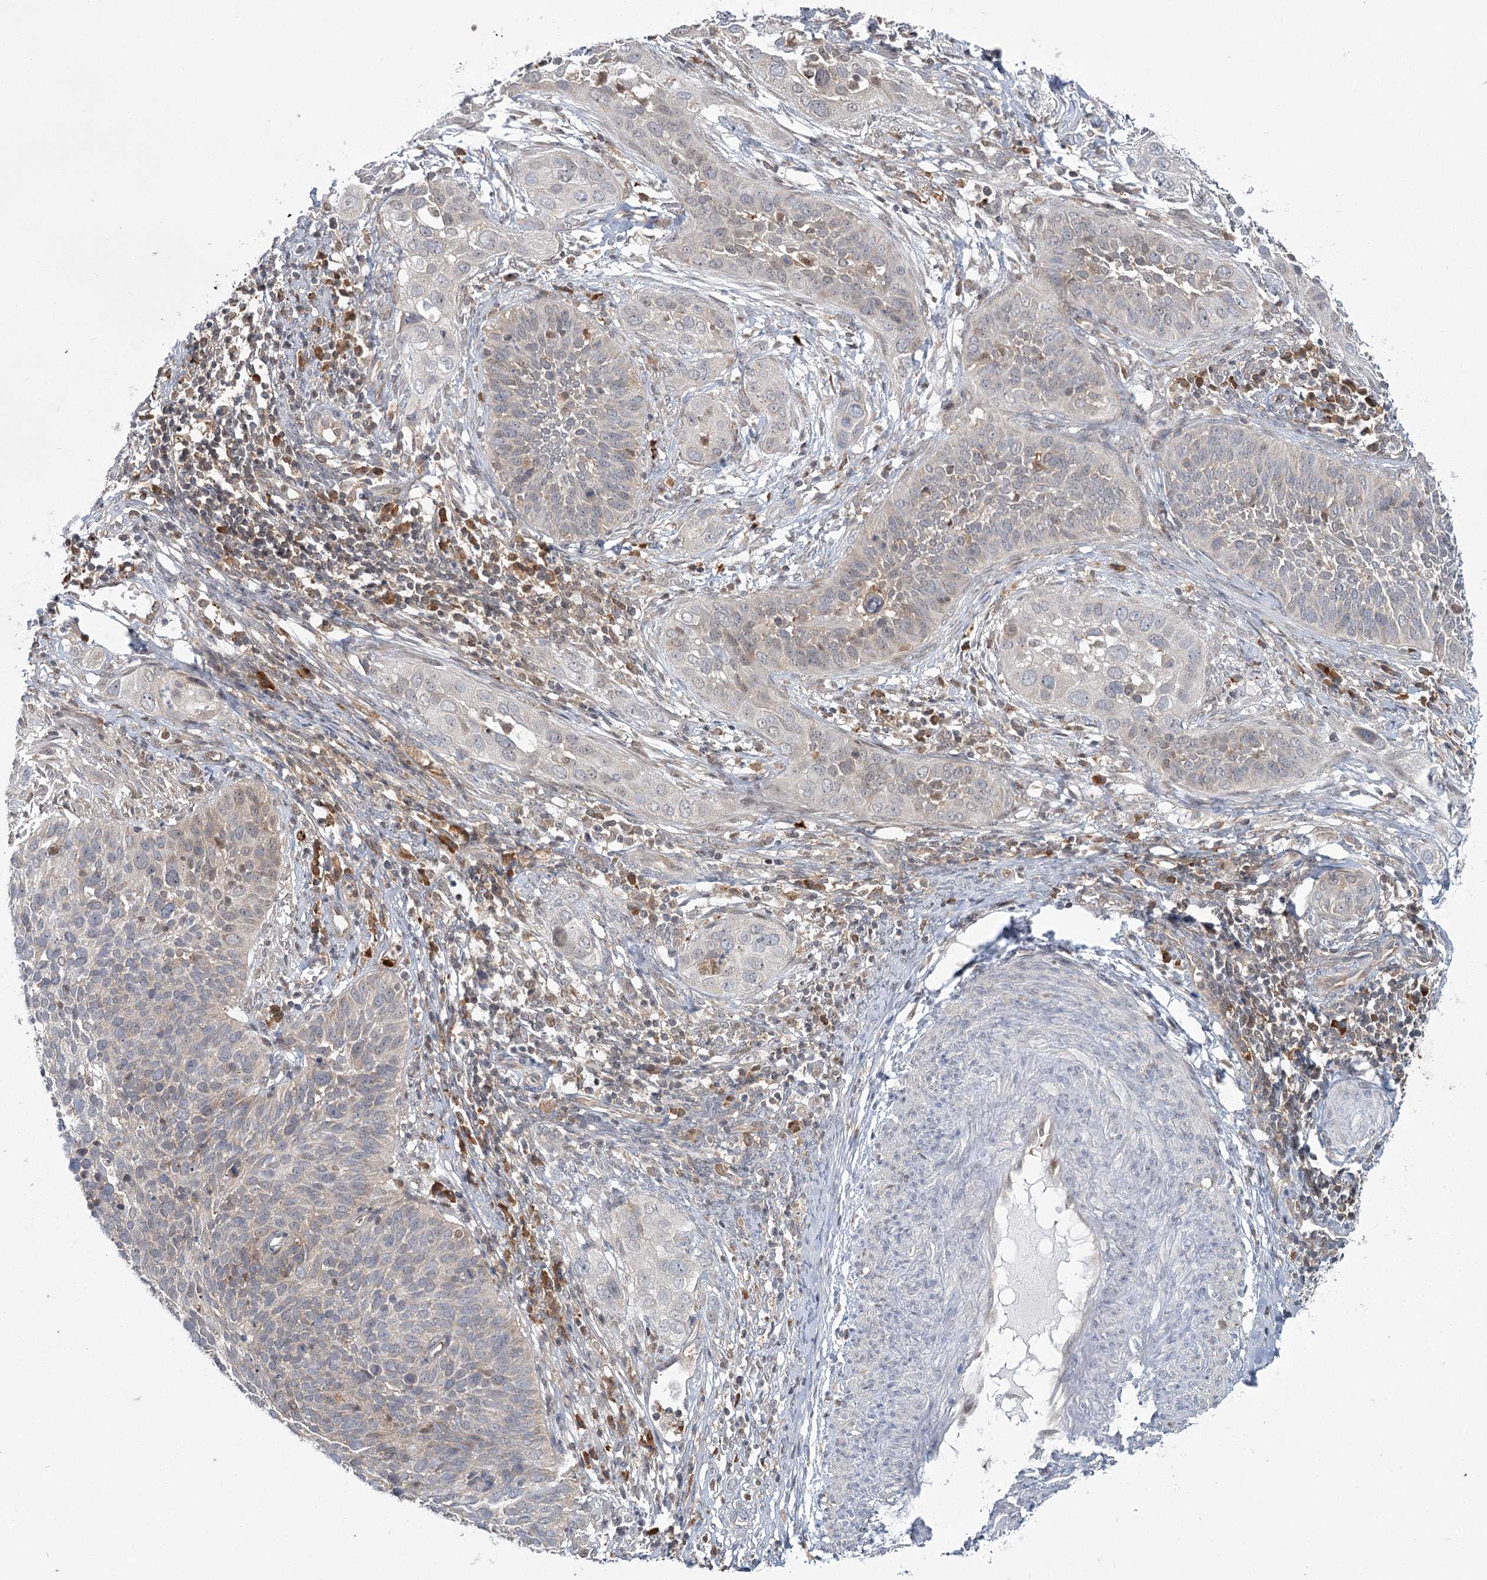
{"staining": {"intensity": "weak", "quantity": "<25%", "location": "cytoplasmic/membranous"}, "tissue": "cervical cancer", "cell_type": "Tumor cells", "image_type": "cancer", "snomed": [{"axis": "morphology", "description": "Squamous cell carcinoma, NOS"}, {"axis": "topography", "description": "Cervix"}], "caption": "IHC of human cervical cancer reveals no expression in tumor cells.", "gene": "THNSL1", "patient": {"sex": "female", "age": 34}}